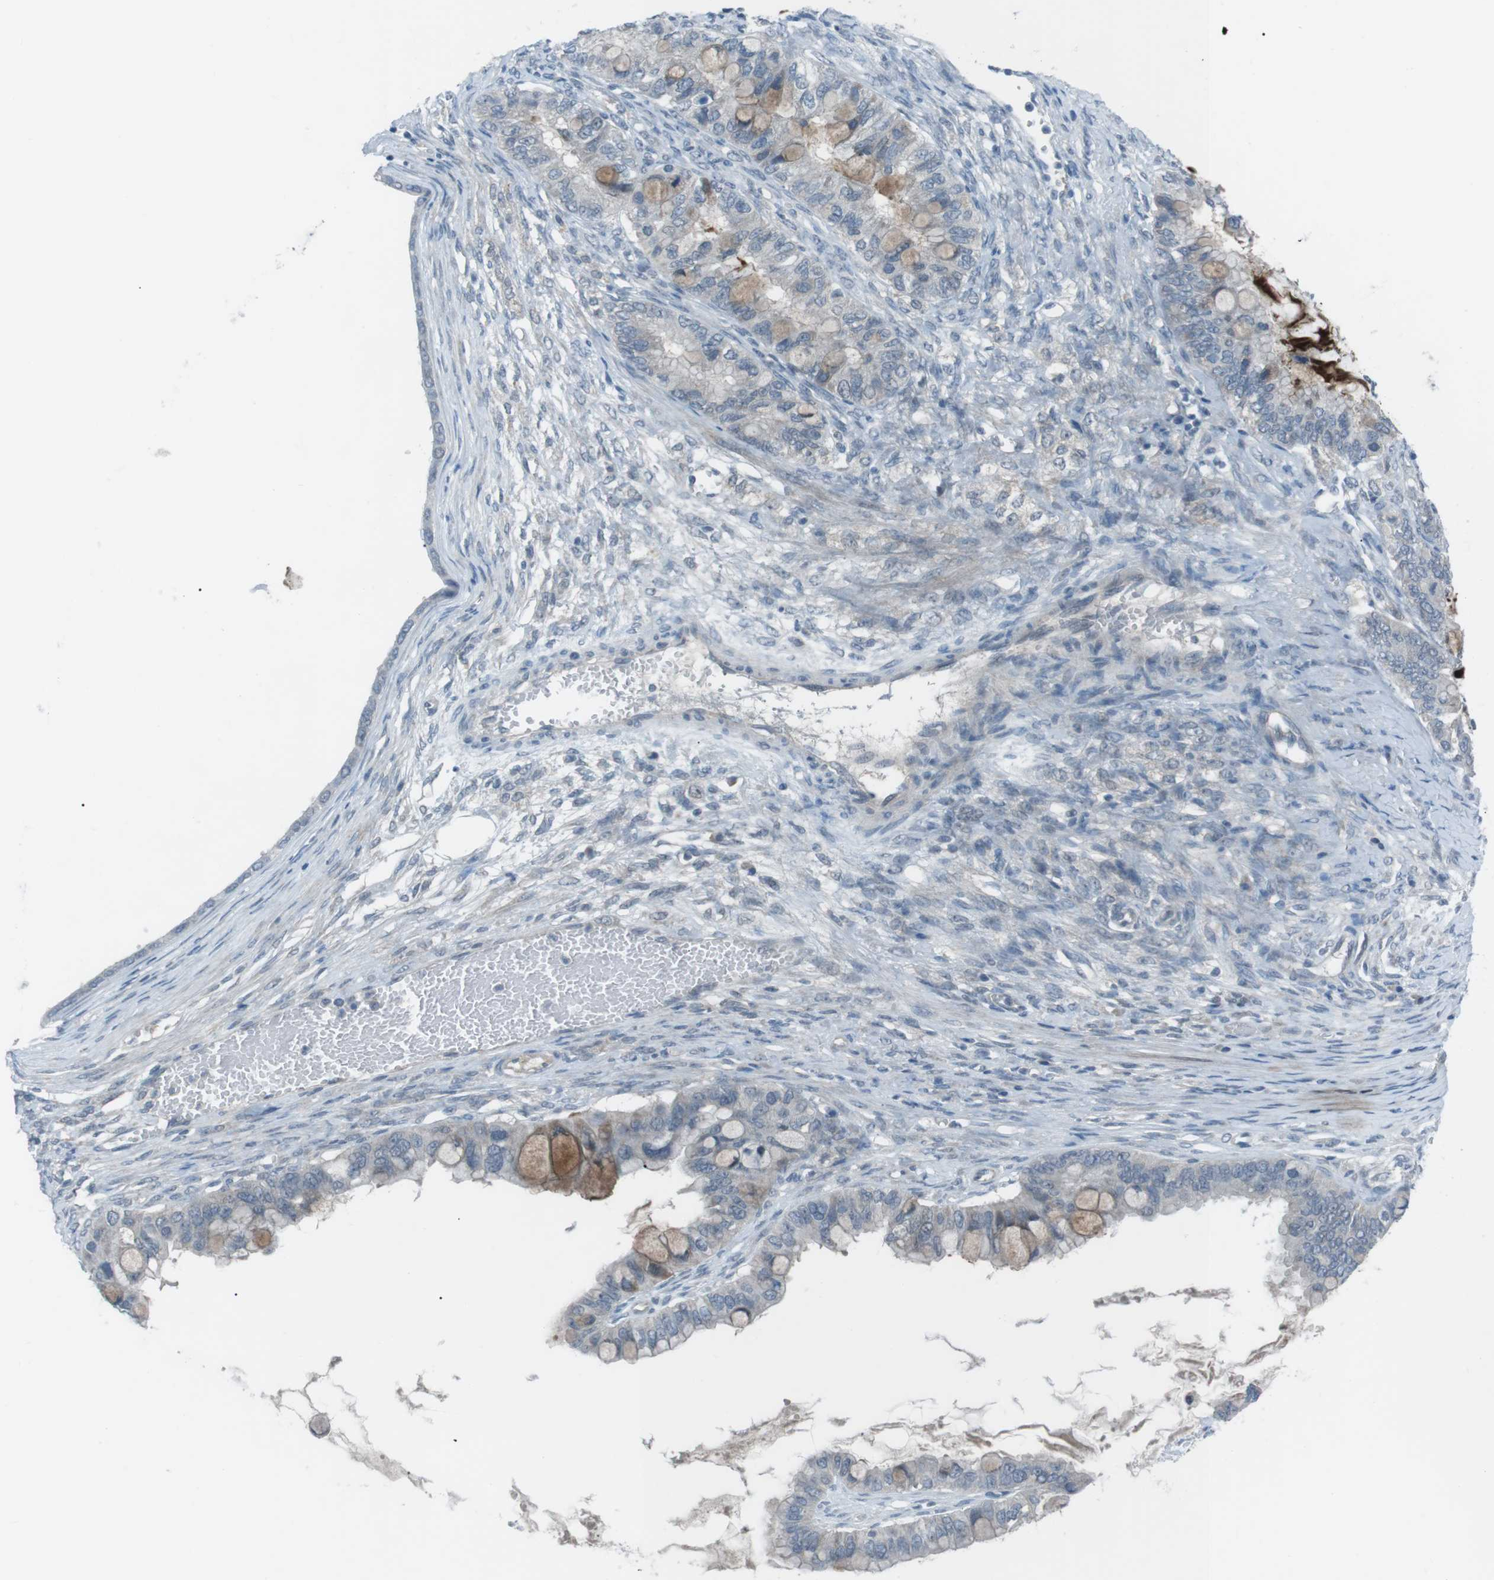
{"staining": {"intensity": "moderate", "quantity": "<25%", "location": "cytoplasmic/membranous"}, "tissue": "ovarian cancer", "cell_type": "Tumor cells", "image_type": "cancer", "snomed": [{"axis": "morphology", "description": "Cystadenocarcinoma, mucinous, NOS"}, {"axis": "topography", "description": "Ovary"}], "caption": "Immunohistochemical staining of ovarian mucinous cystadenocarcinoma exhibits moderate cytoplasmic/membranous protein staining in approximately <25% of tumor cells.", "gene": "FCRLA", "patient": {"sex": "female", "age": 80}}